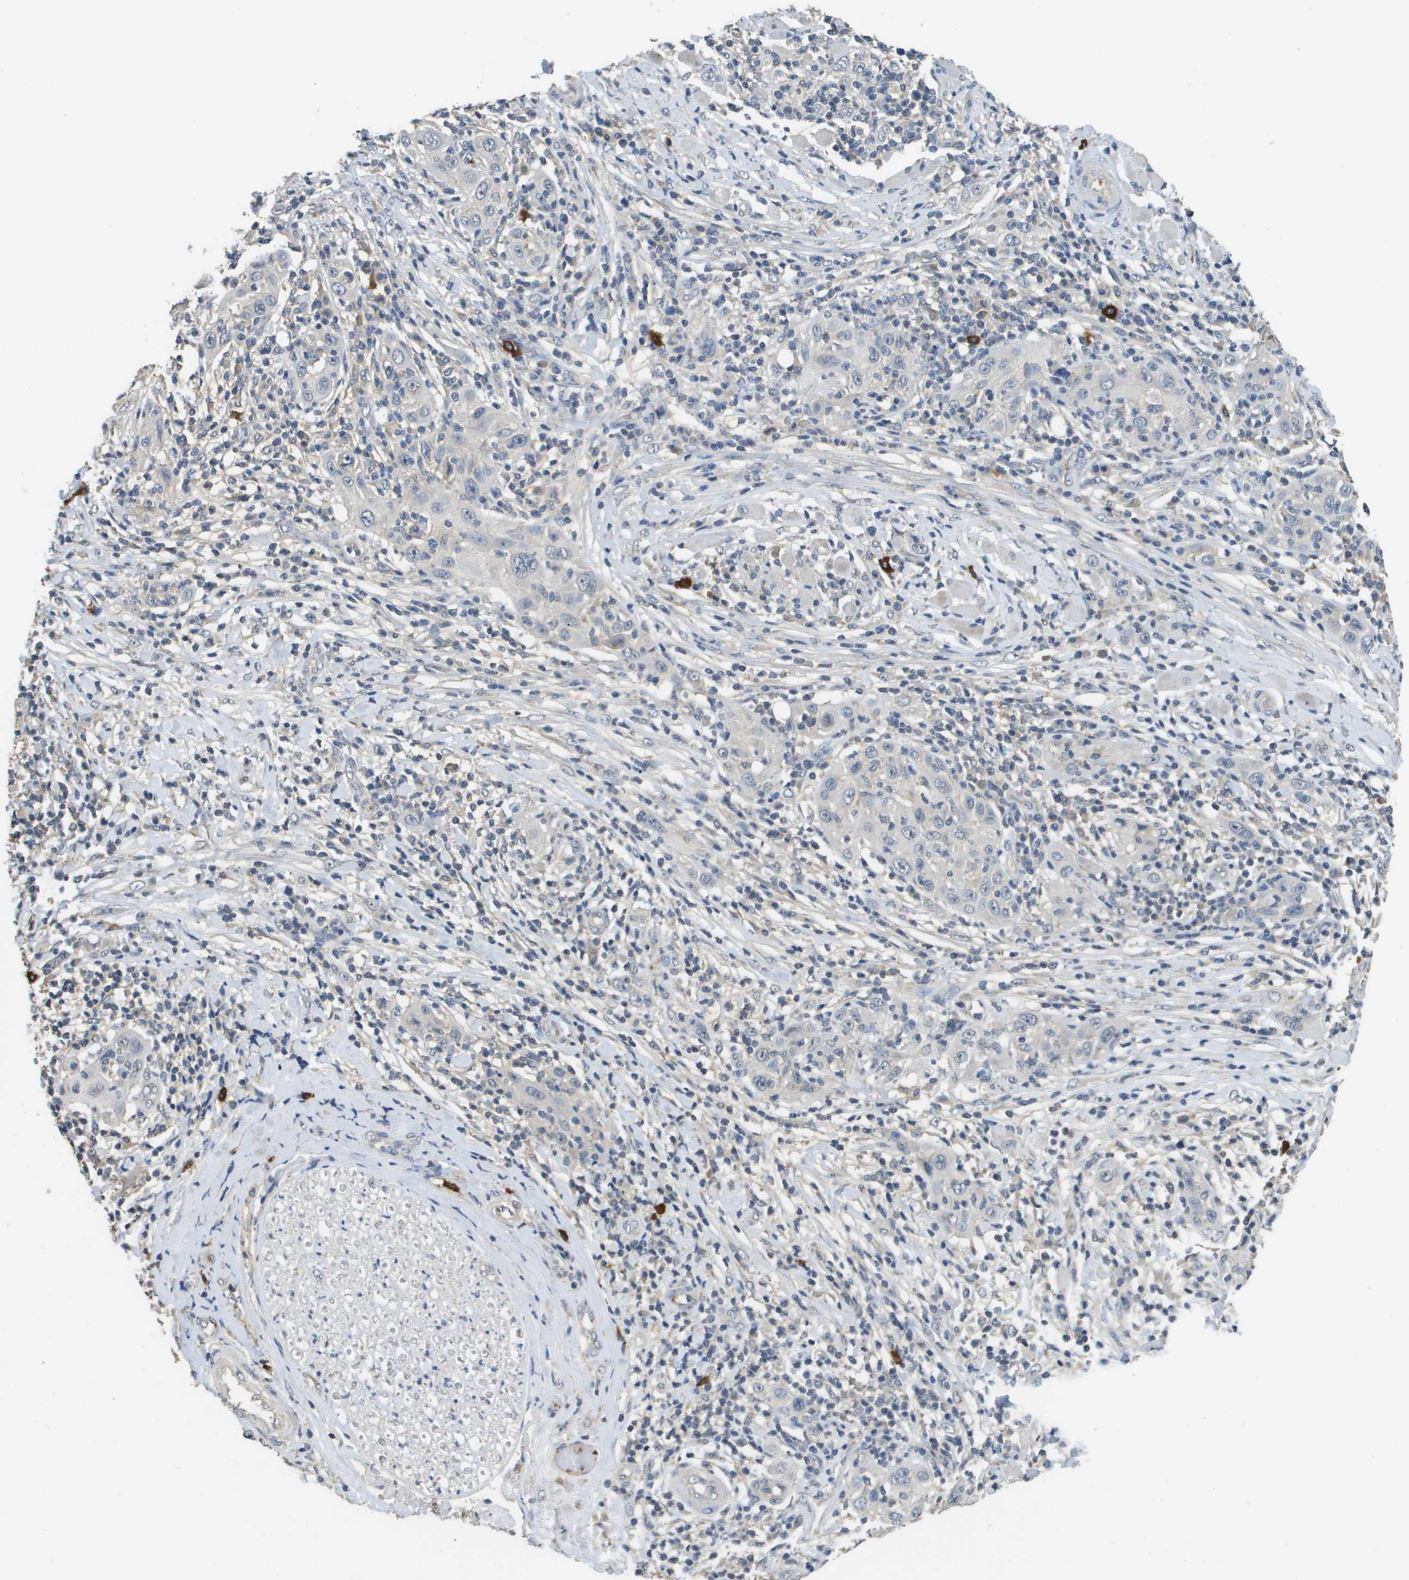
{"staining": {"intensity": "negative", "quantity": "none", "location": "none"}, "tissue": "skin cancer", "cell_type": "Tumor cells", "image_type": "cancer", "snomed": [{"axis": "morphology", "description": "Squamous cell carcinoma, NOS"}, {"axis": "topography", "description": "Skin"}], "caption": "Immunohistochemistry (IHC) photomicrograph of human skin squamous cell carcinoma stained for a protein (brown), which exhibits no expression in tumor cells. (Immunohistochemistry (IHC), brightfield microscopy, high magnification).", "gene": "RAB27B", "patient": {"sex": "female", "age": 88}}